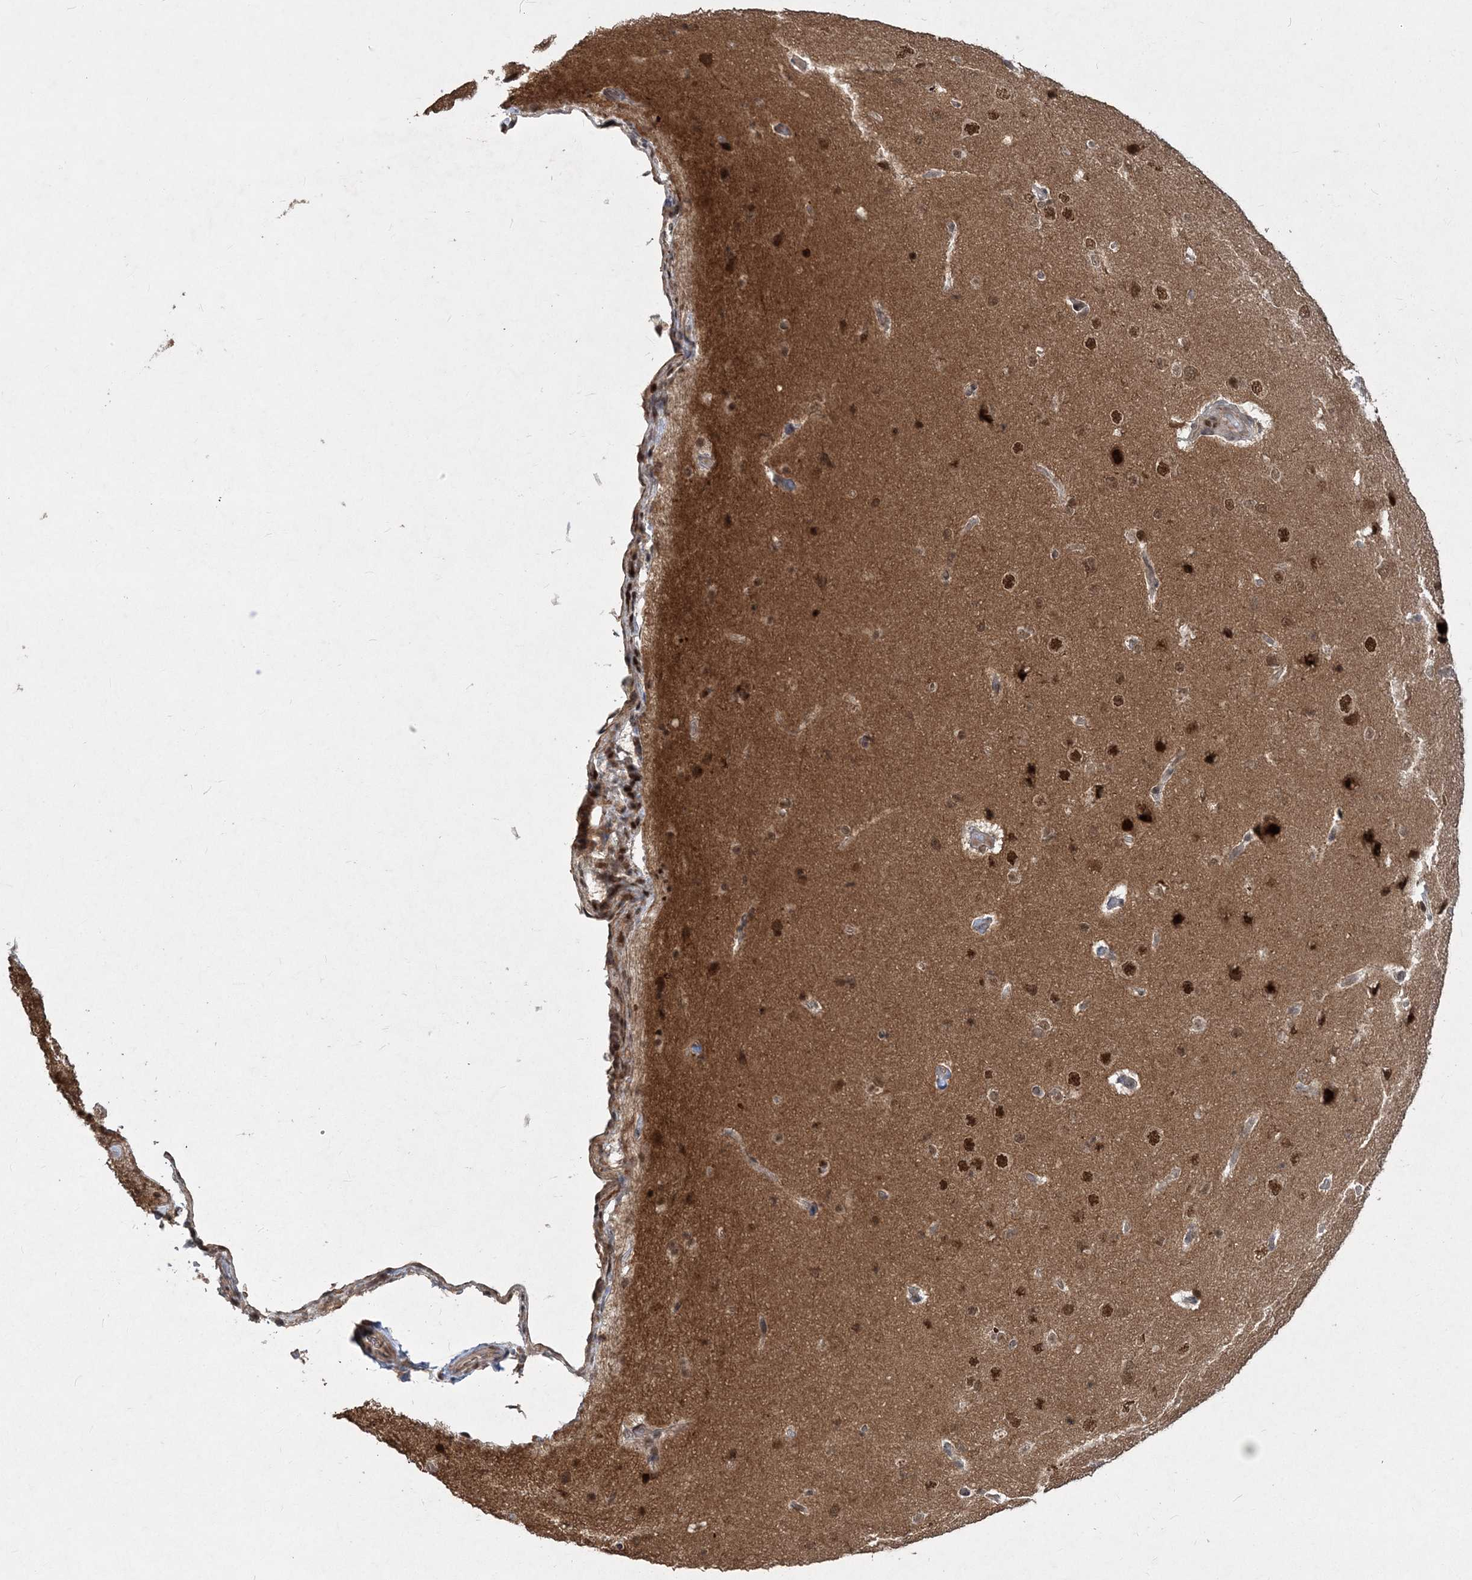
{"staining": {"intensity": "weak", "quantity": ">75%", "location": "cytoplasmic/membranous"}, "tissue": "cerebral cortex", "cell_type": "Endothelial cells", "image_type": "normal", "snomed": [{"axis": "morphology", "description": "Normal tissue, NOS"}, {"axis": "topography", "description": "Cerebral cortex"}], "caption": "Immunohistochemical staining of normal human cerebral cortex reveals >75% levels of weak cytoplasmic/membranous protein staining in about >75% of endothelial cells.", "gene": "COPS7B", "patient": {"sex": "male", "age": 62}}